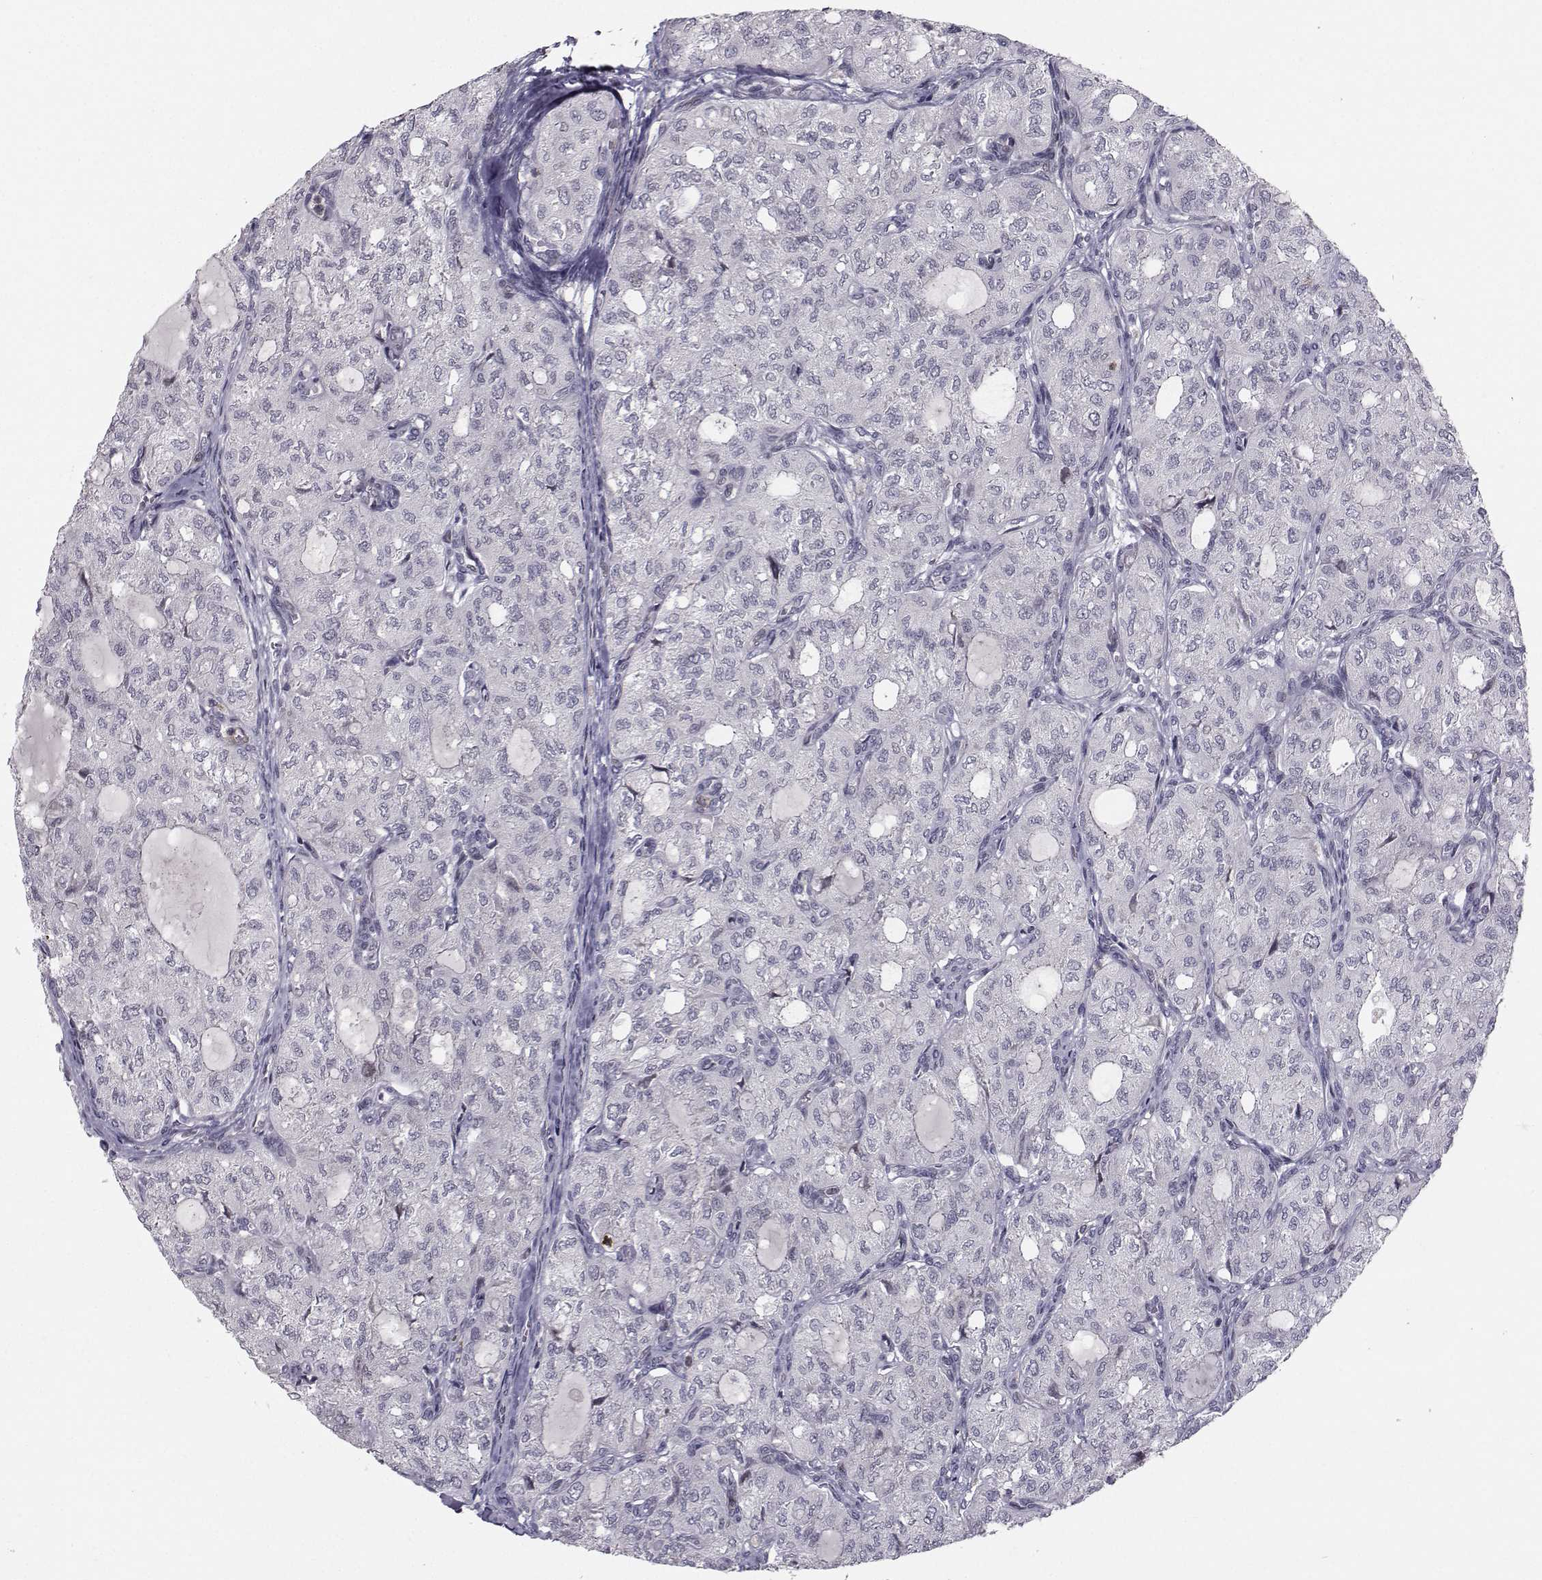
{"staining": {"intensity": "negative", "quantity": "none", "location": "none"}, "tissue": "thyroid cancer", "cell_type": "Tumor cells", "image_type": "cancer", "snomed": [{"axis": "morphology", "description": "Follicular adenoma carcinoma, NOS"}, {"axis": "topography", "description": "Thyroid gland"}], "caption": "This is an IHC photomicrograph of thyroid cancer. There is no expression in tumor cells.", "gene": "PCP4L1", "patient": {"sex": "male", "age": 75}}